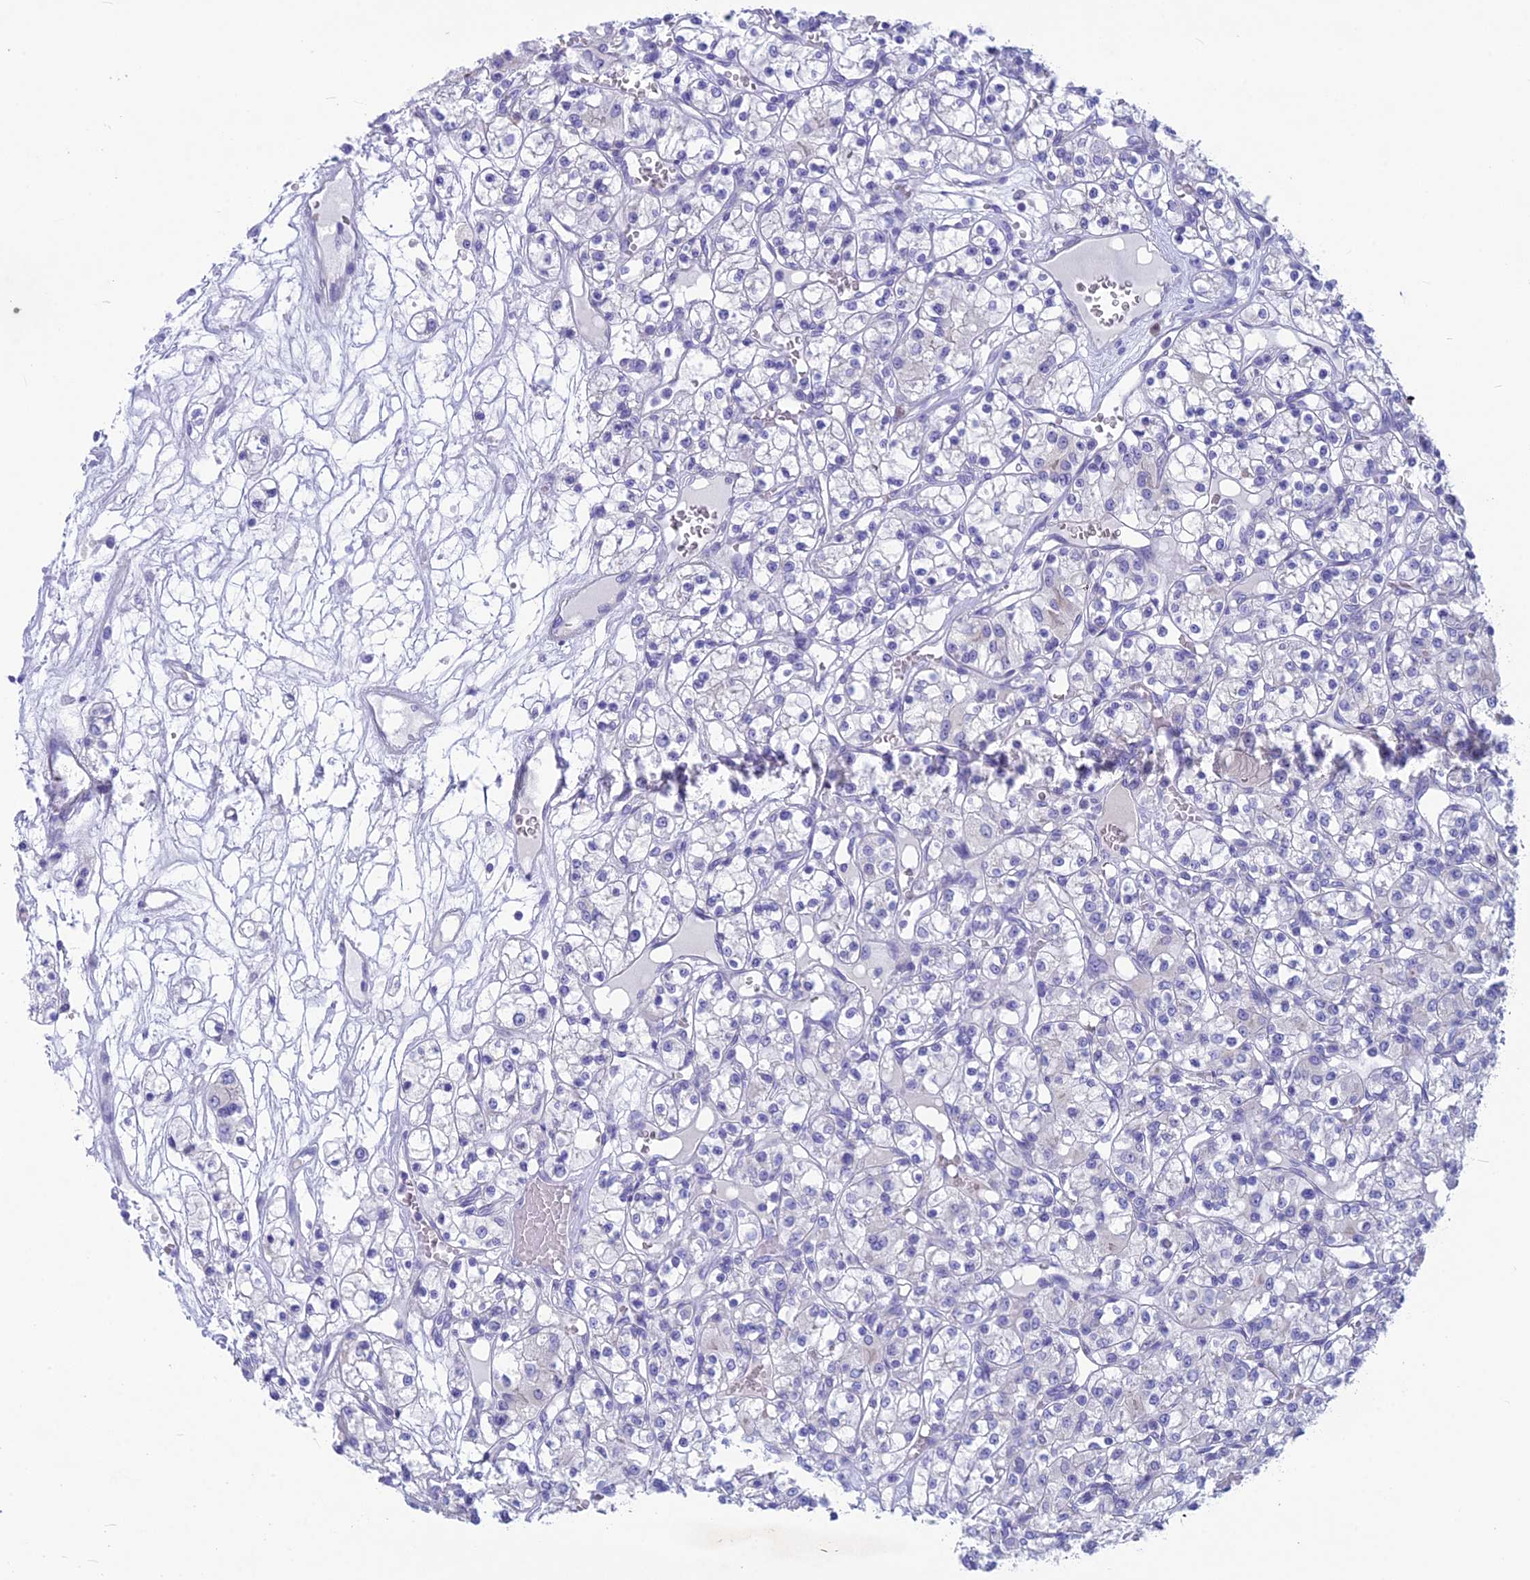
{"staining": {"intensity": "negative", "quantity": "none", "location": "none"}, "tissue": "renal cancer", "cell_type": "Tumor cells", "image_type": "cancer", "snomed": [{"axis": "morphology", "description": "Adenocarcinoma, NOS"}, {"axis": "topography", "description": "Kidney"}], "caption": "Protein analysis of adenocarcinoma (renal) reveals no significant expression in tumor cells.", "gene": "SNTN", "patient": {"sex": "female", "age": 59}}